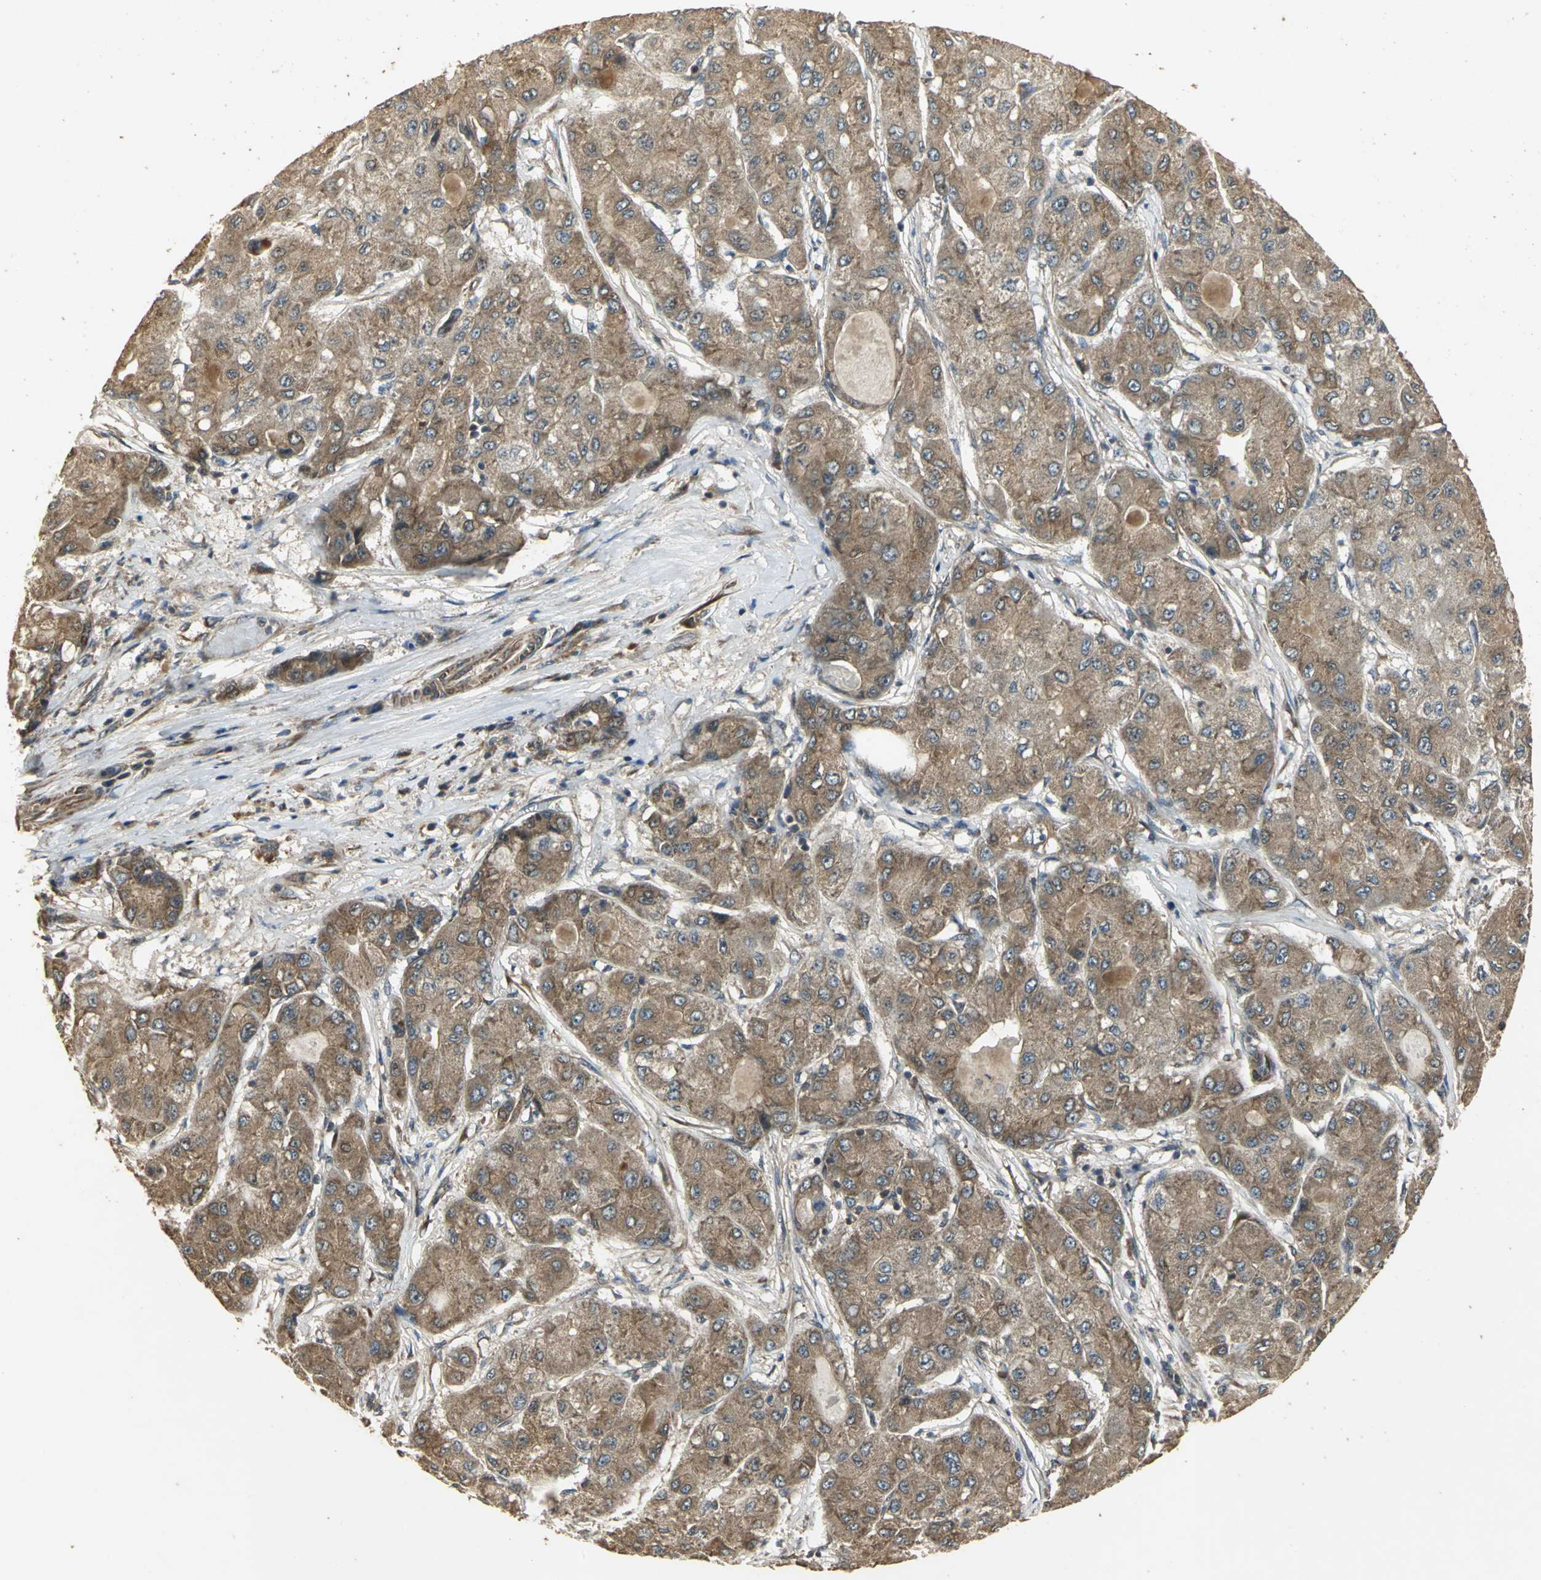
{"staining": {"intensity": "strong", "quantity": ">75%", "location": "cytoplasmic/membranous"}, "tissue": "liver cancer", "cell_type": "Tumor cells", "image_type": "cancer", "snomed": [{"axis": "morphology", "description": "Carcinoma, Hepatocellular, NOS"}, {"axis": "topography", "description": "Liver"}], "caption": "Approximately >75% of tumor cells in human liver cancer (hepatocellular carcinoma) demonstrate strong cytoplasmic/membranous protein positivity as visualized by brown immunohistochemical staining.", "gene": "KANK1", "patient": {"sex": "male", "age": 80}}